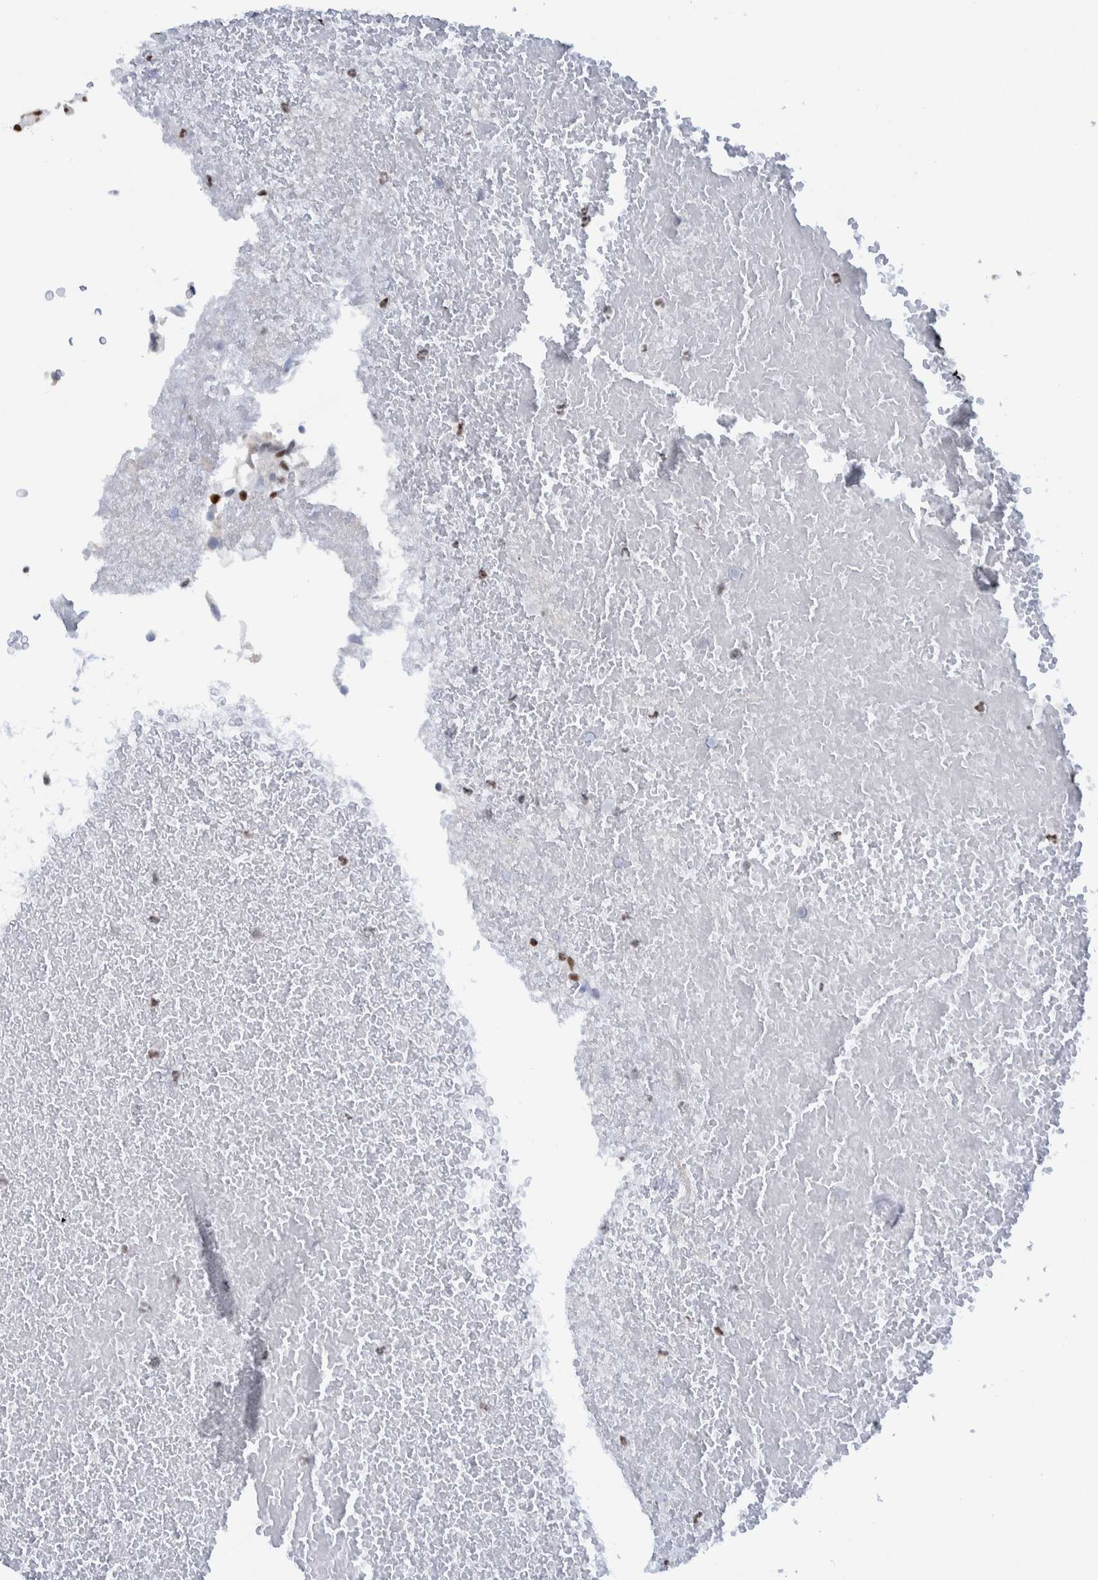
{"staining": {"intensity": "strong", "quantity": ">75%", "location": "nuclear"}, "tissue": "urothelial cancer", "cell_type": "Tumor cells", "image_type": "cancer", "snomed": [{"axis": "morphology", "description": "Urothelial carcinoma, Low grade"}, {"axis": "topography", "description": "Urinary bladder"}], "caption": "Immunohistochemical staining of urothelial carcinoma (low-grade) reveals high levels of strong nuclear expression in about >75% of tumor cells.", "gene": "HEATR9", "patient": {"sex": "male", "age": 78}}